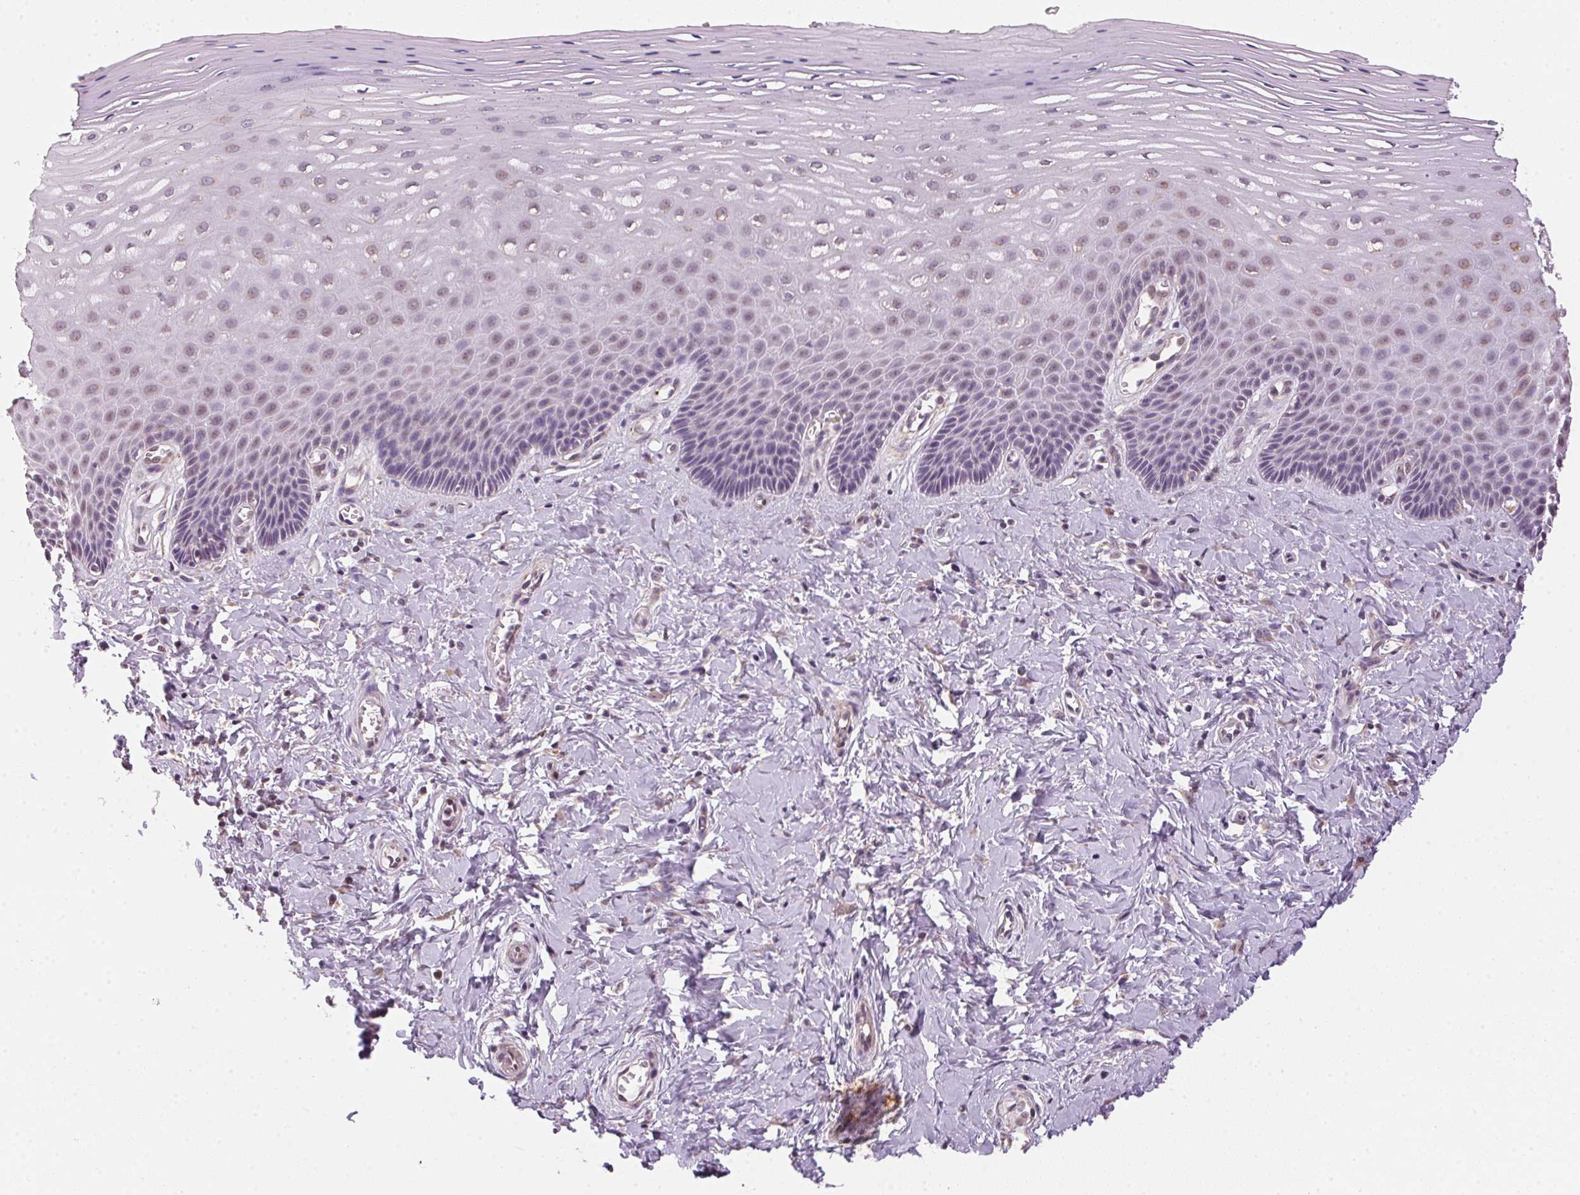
{"staining": {"intensity": "weak", "quantity": "<25%", "location": "nuclear"}, "tissue": "vagina", "cell_type": "Squamous epithelial cells", "image_type": "normal", "snomed": [{"axis": "morphology", "description": "Normal tissue, NOS"}, {"axis": "topography", "description": "Vagina"}], "caption": "Immunohistochemistry (IHC) micrograph of unremarkable vagina: vagina stained with DAB shows no significant protein staining in squamous epithelial cells.", "gene": "SC5D", "patient": {"sex": "female", "age": 83}}